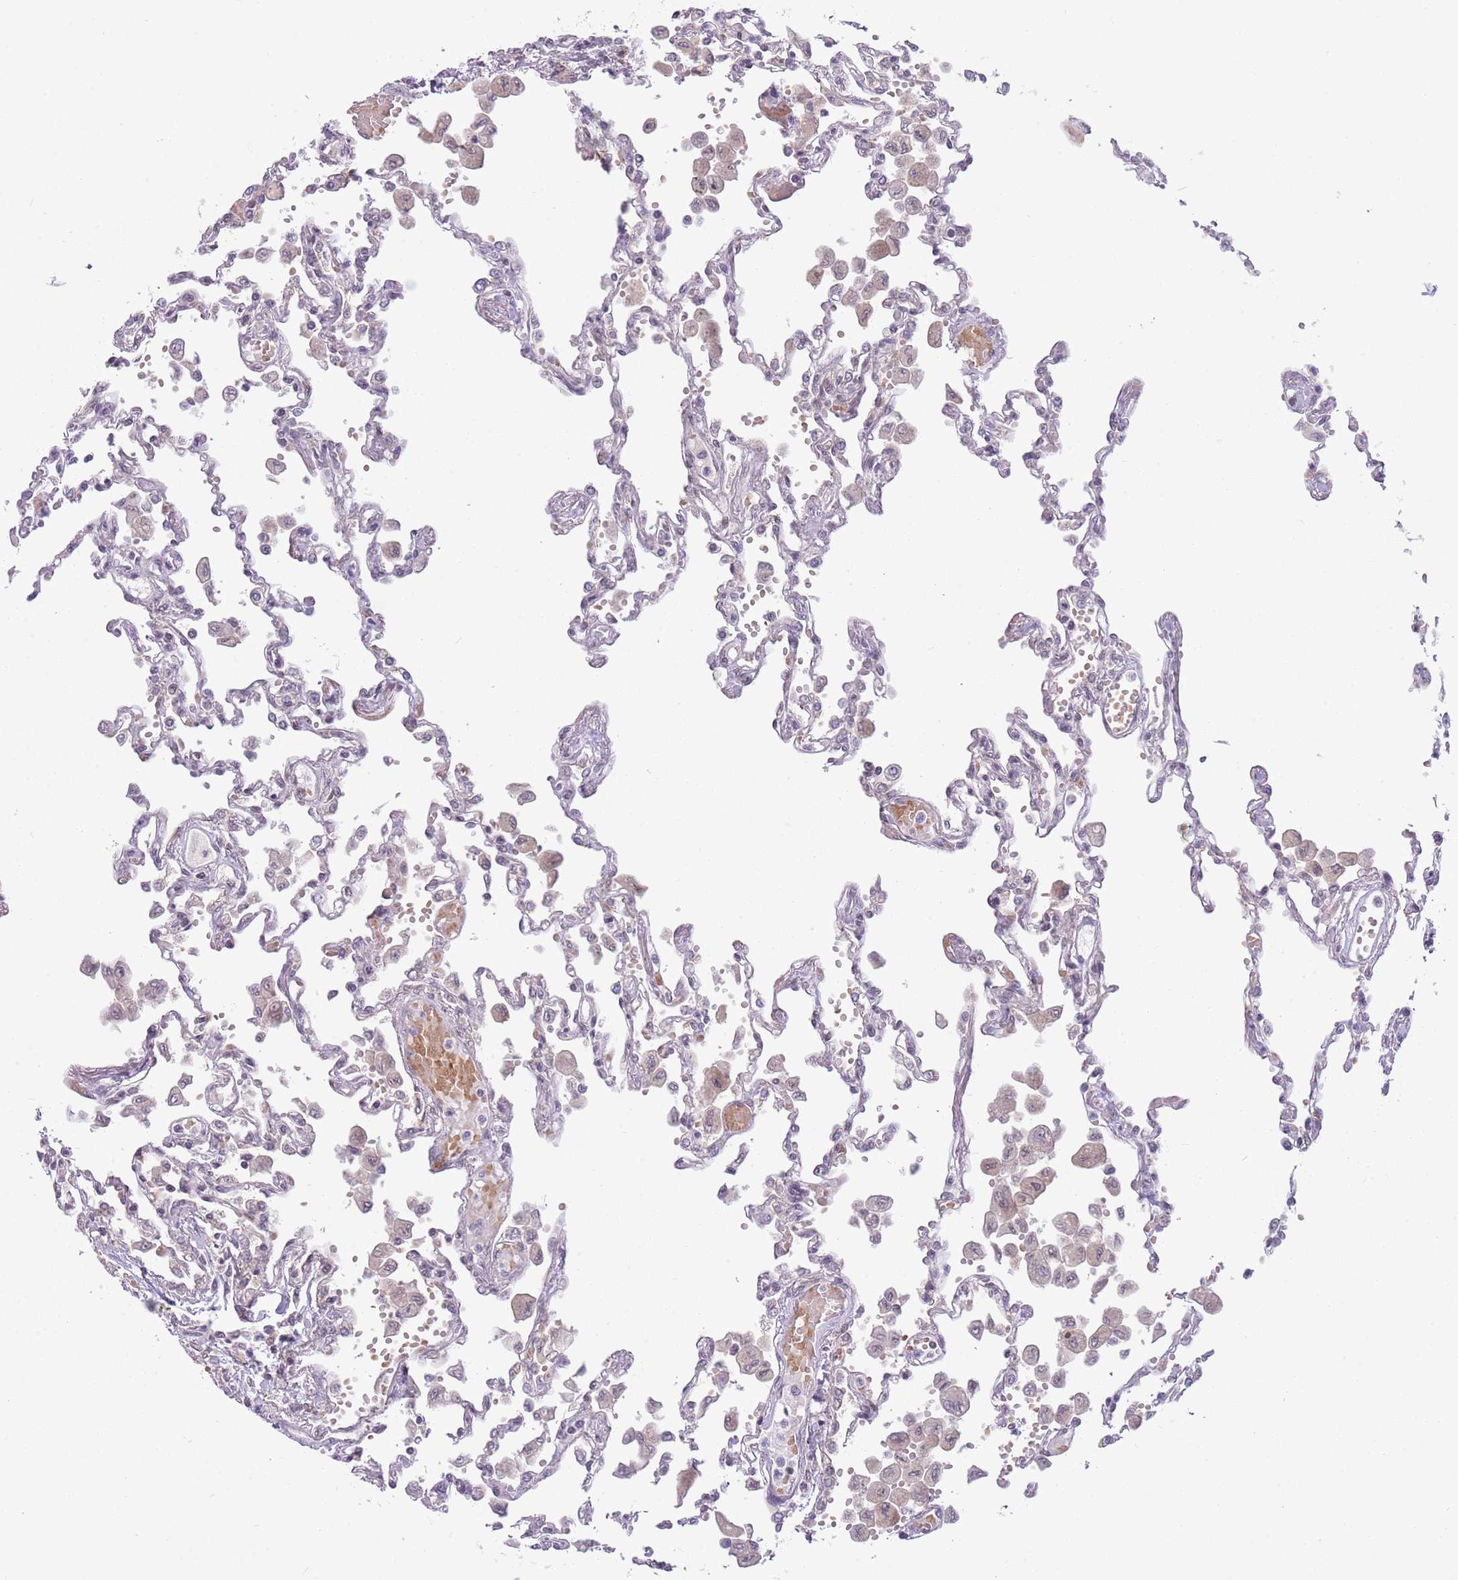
{"staining": {"intensity": "negative", "quantity": "none", "location": "none"}, "tissue": "lung", "cell_type": "Alveolar cells", "image_type": "normal", "snomed": [{"axis": "morphology", "description": "Normal tissue, NOS"}, {"axis": "topography", "description": "Bronchus"}, {"axis": "topography", "description": "Lung"}], "caption": "Immunohistochemistry (IHC) of unremarkable human lung shows no expression in alveolar cells. (DAB (3,3'-diaminobenzidine) immunohistochemistry (IHC) with hematoxylin counter stain).", "gene": "TM2D1", "patient": {"sex": "female", "age": 49}}